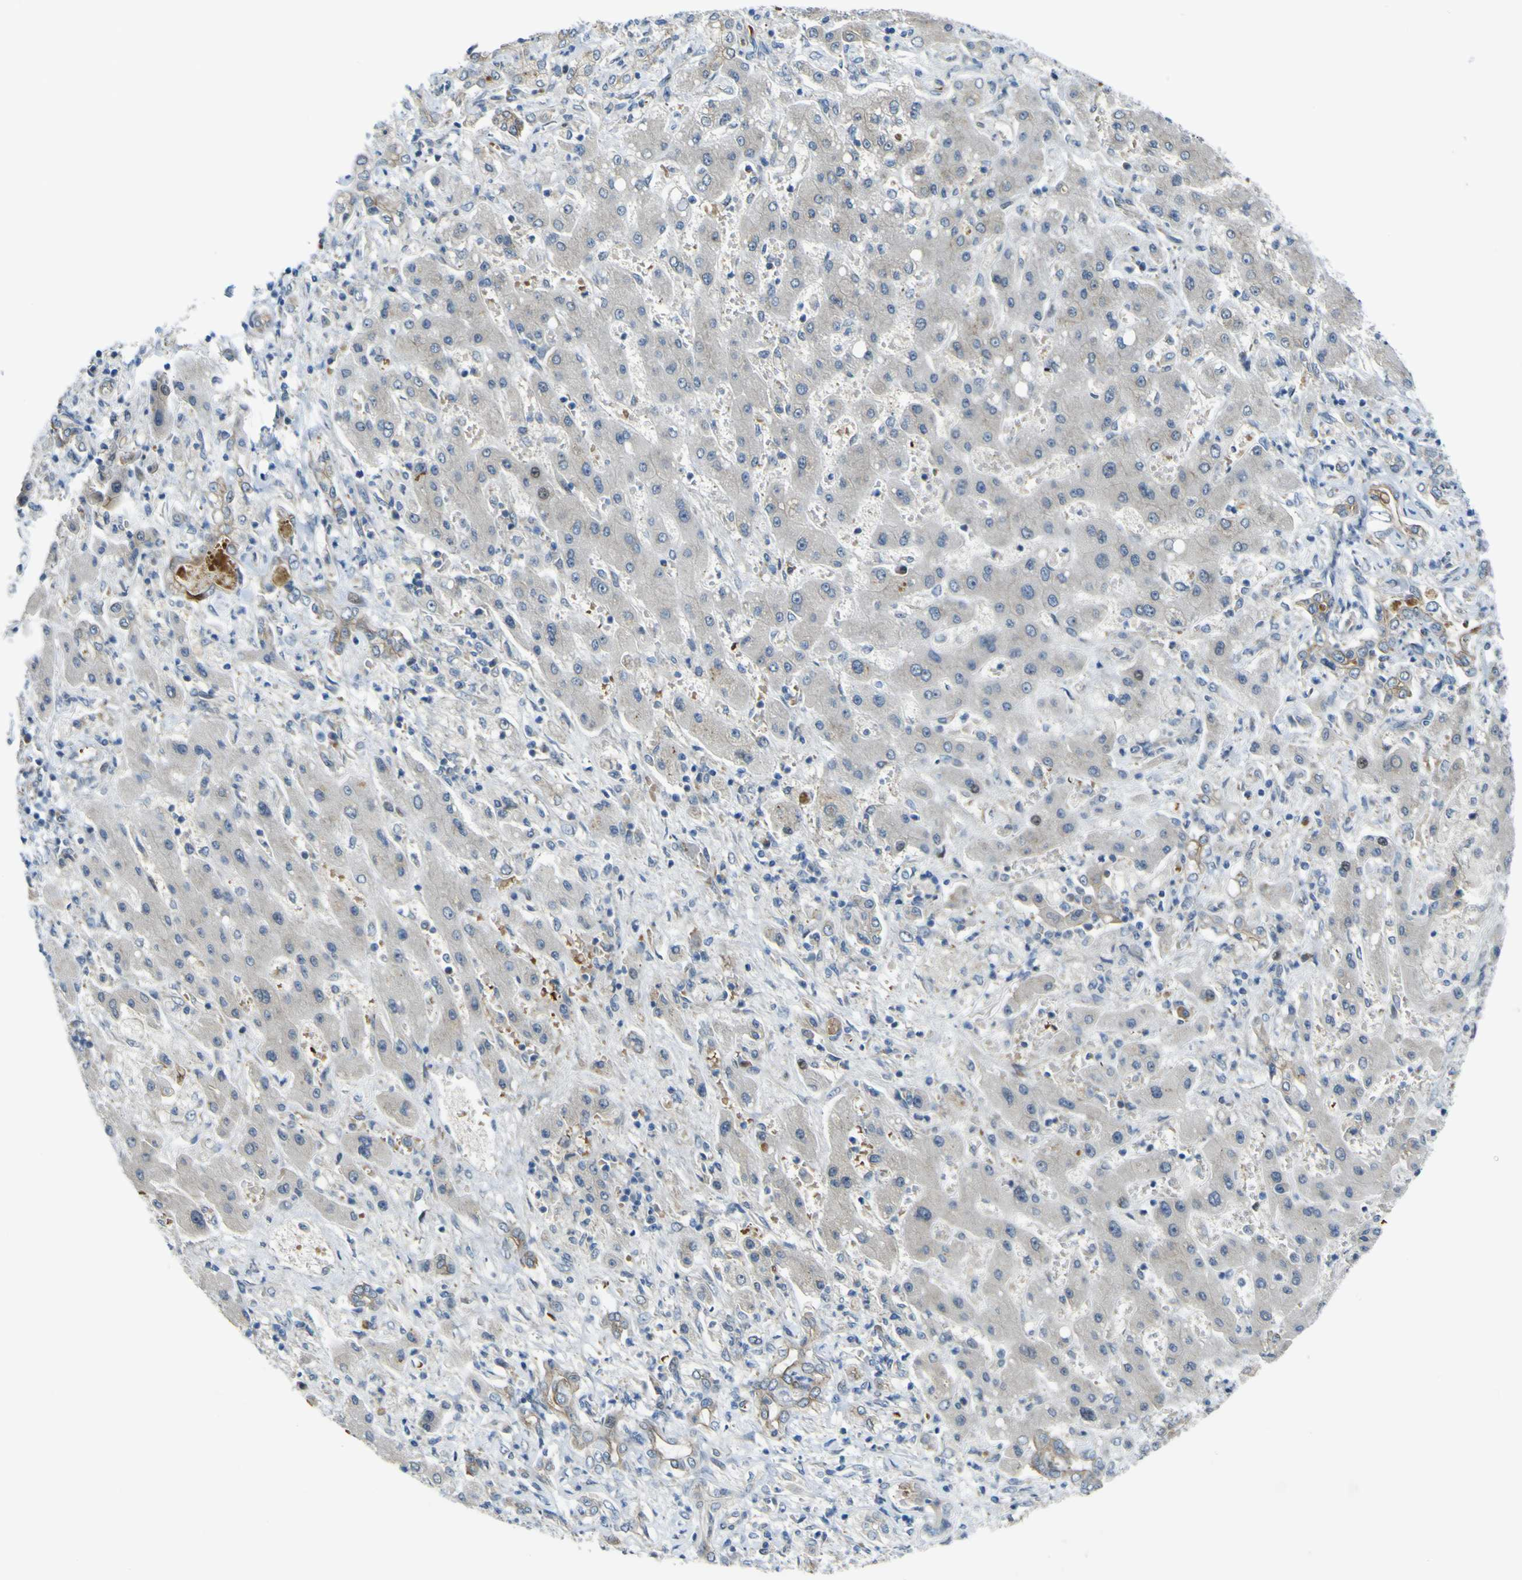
{"staining": {"intensity": "negative", "quantity": "none", "location": "none"}, "tissue": "liver cancer", "cell_type": "Tumor cells", "image_type": "cancer", "snomed": [{"axis": "morphology", "description": "Cholangiocarcinoma"}, {"axis": "topography", "description": "Liver"}], "caption": "Tumor cells show no significant protein expression in liver cholangiocarcinoma.", "gene": "KDM7A", "patient": {"sex": "male", "age": 50}}